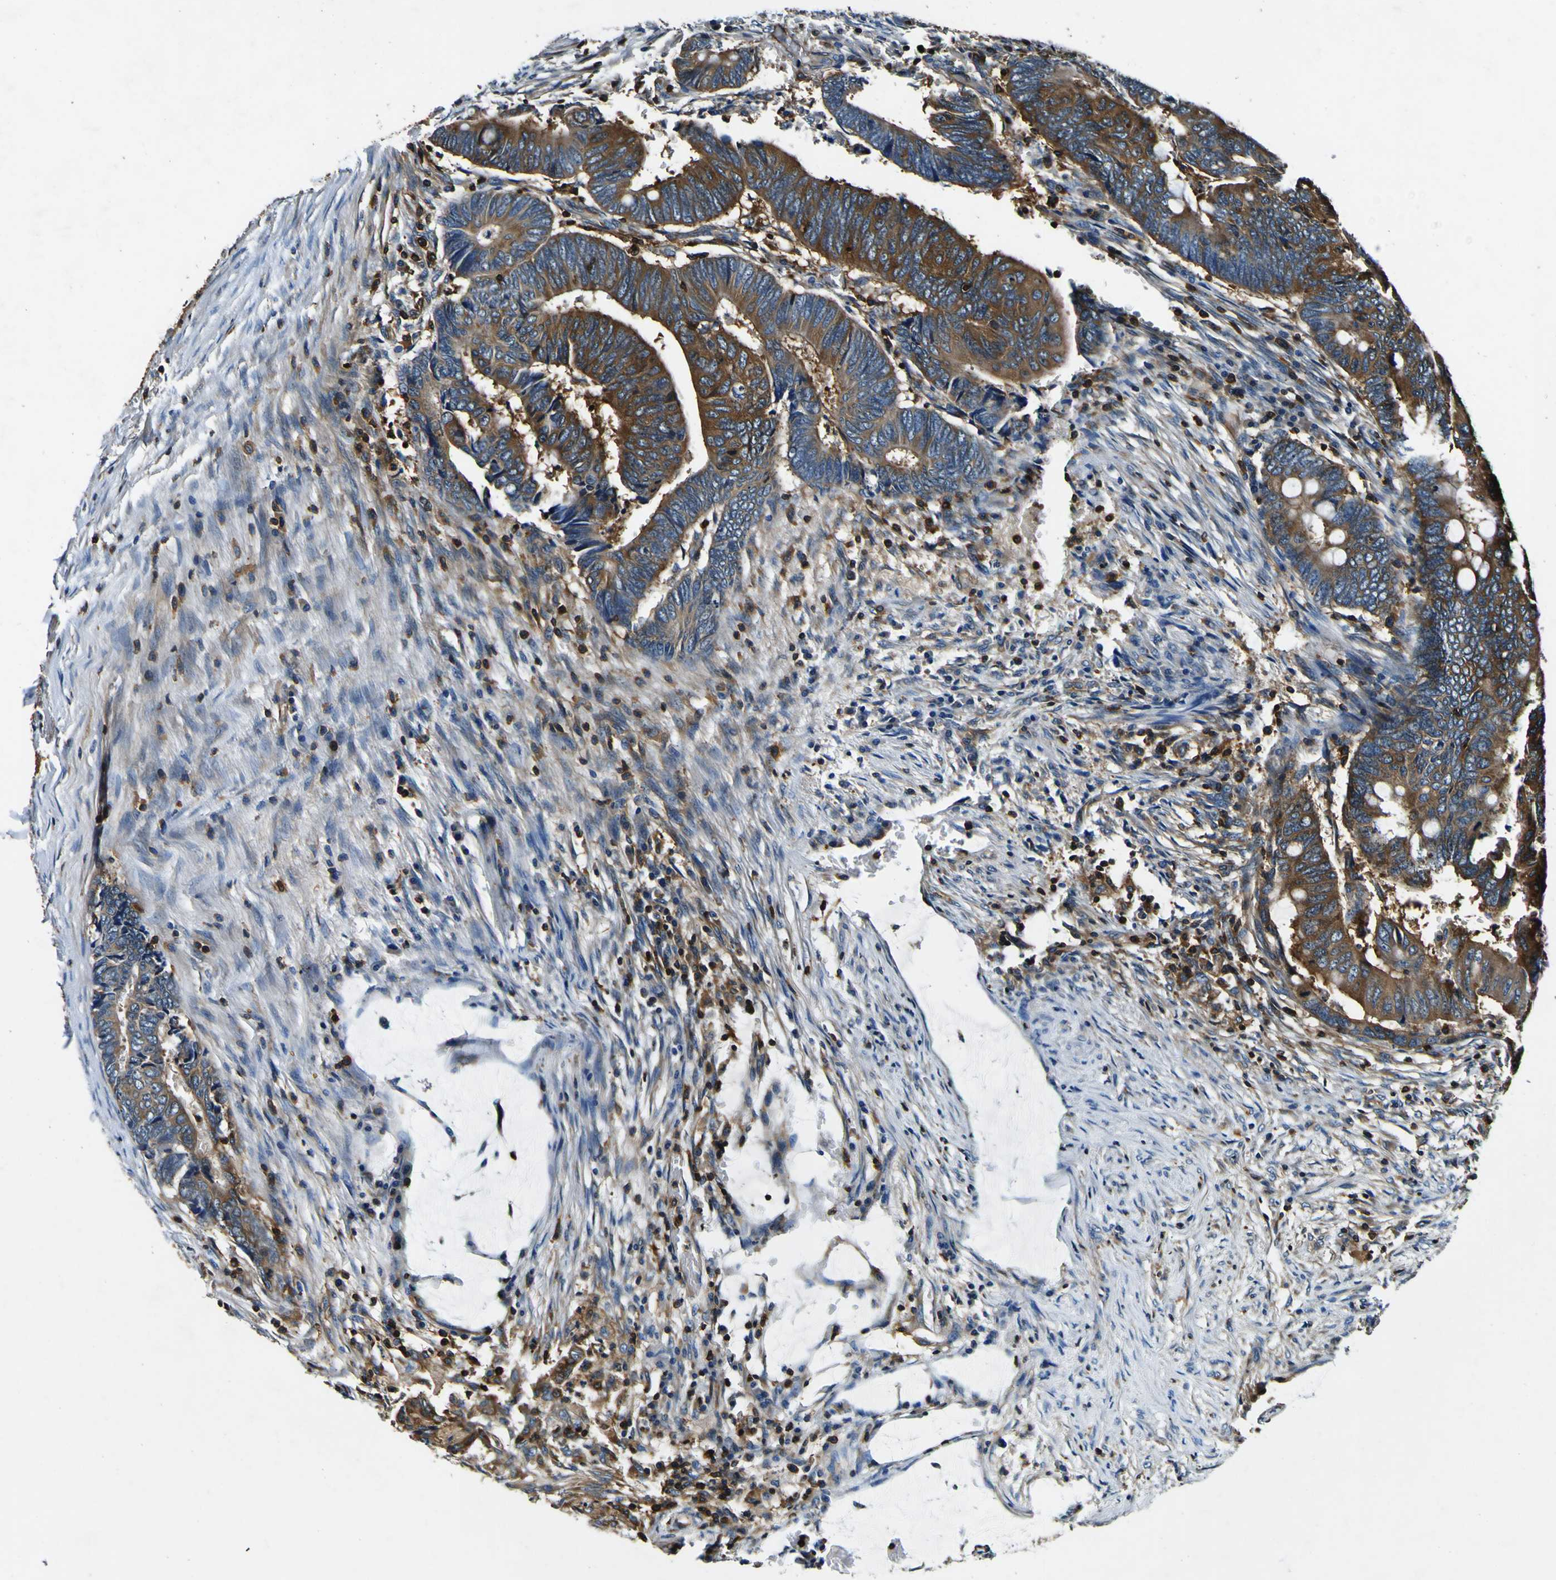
{"staining": {"intensity": "strong", "quantity": ">75%", "location": "cytoplasmic/membranous"}, "tissue": "colorectal cancer", "cell_type": "Tumor cells", "image_type": "cancer", "snomed": [{"axis": "morphology", "description": "Normal tissue, NOS"}, {"axis": "morphology", "description": "Adenocarcinoma, NOS"}, {"axis": "topography", "description": "Rectum"}, {"axis": "topography", "description": "Peripheral nerve tissue"}], "caption": "Strong cytoplasmic/membranous protein expression is identified in about >75% of tumor cells in colorectal cancer (adenocarcinoma).", "gene": "RHOT2", "patient": {"sex": "male", "age": 92}}